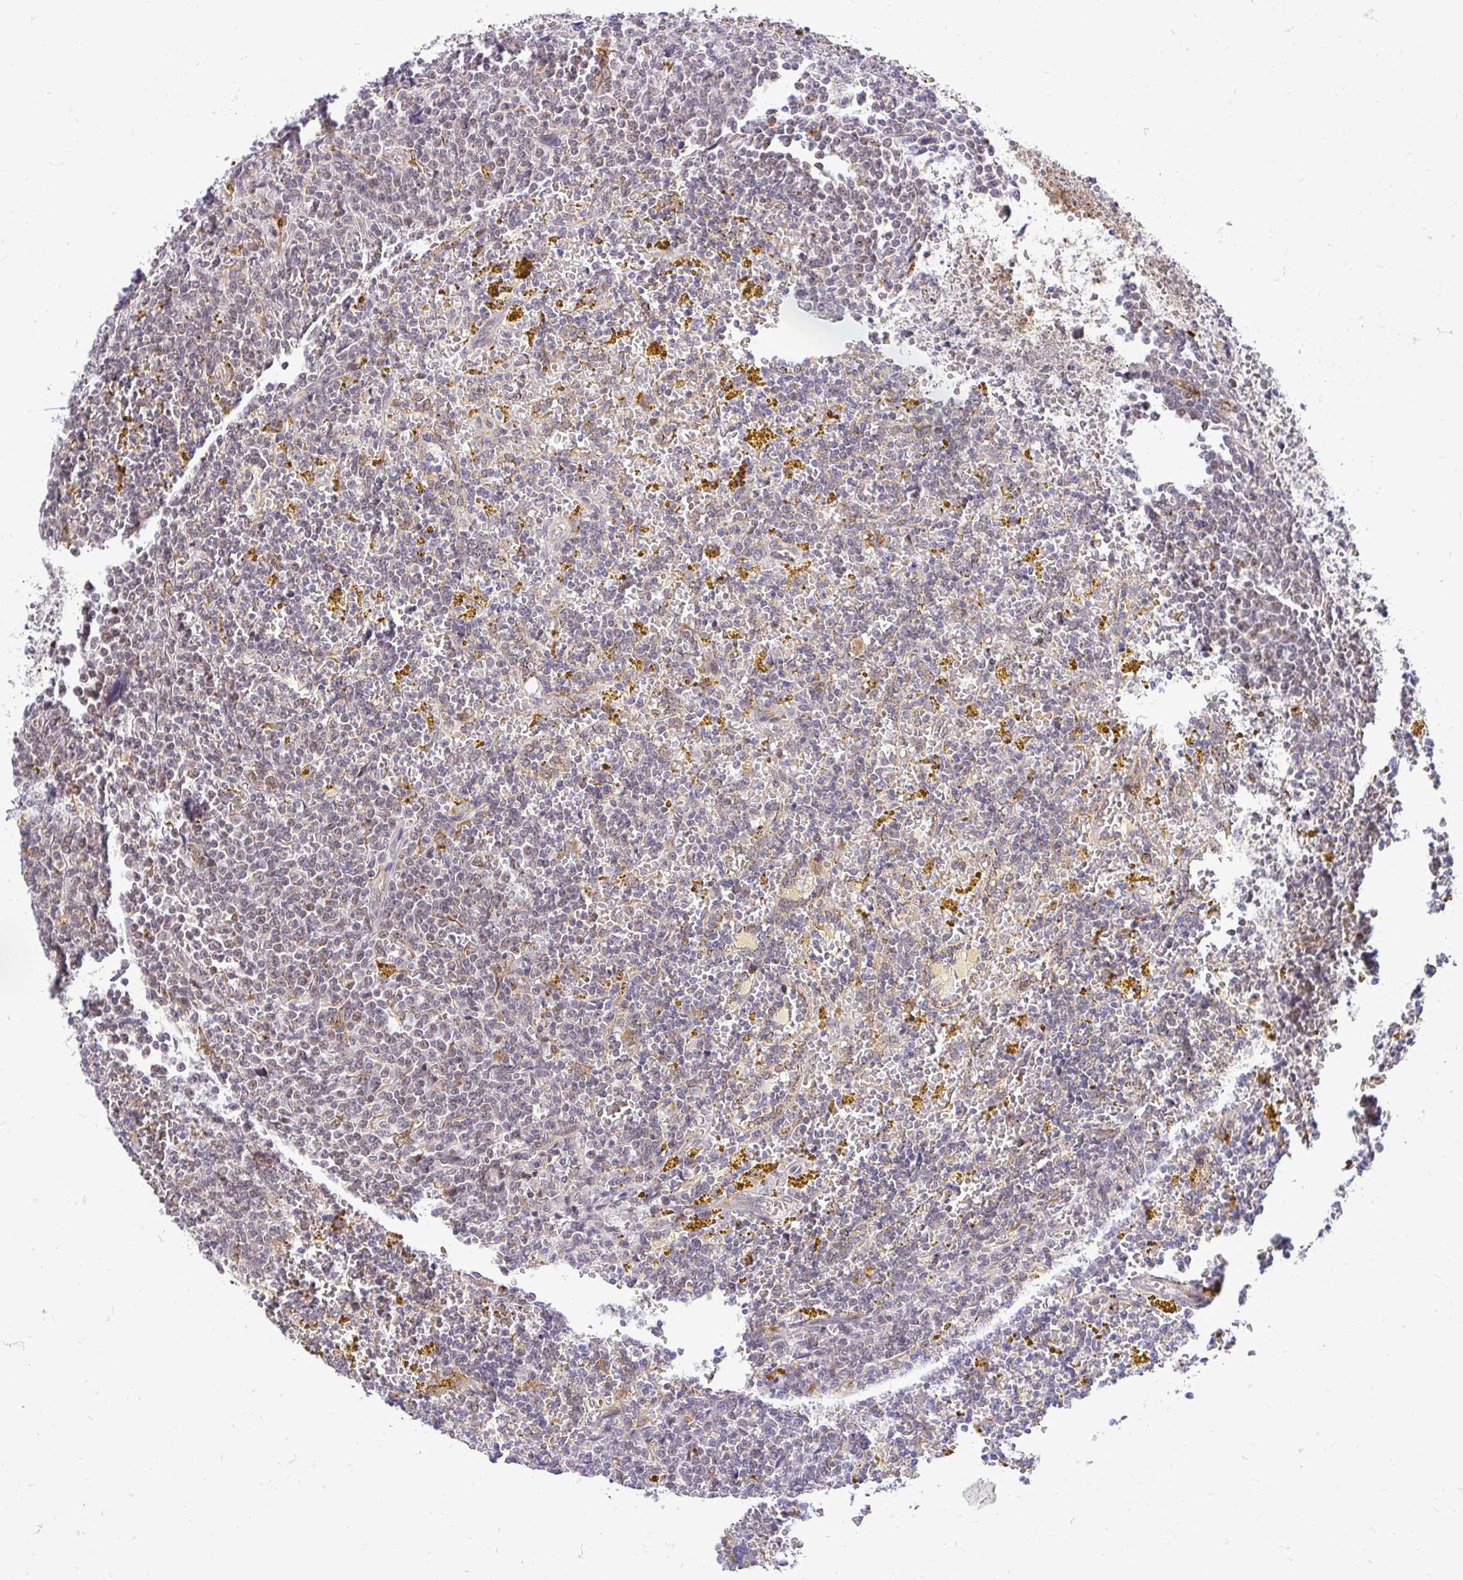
{"staining": {"intensity": "weak", "quantity": "25%-75%", "location": "nuclear"}, "tissue": "lymphoma", "cell_type": "Tumor cells", "image_type": "cancer", "snomed": [{"axis": "morphology", "description": "Malignant lymphoma, non-Hodgkin's type, Low grade"}, {"axis": "topography", "description": "Spleen"}, {"axis": "topography", "description": "Lymph node"}], "caption": "Immunohistochemical staining of lymphoma shows low levels of weak nuclear positivity in approximately 25%-75% of tumor cells.", "gene": "NAALAD2", "patient": {"sex": "female", "age": 66}}